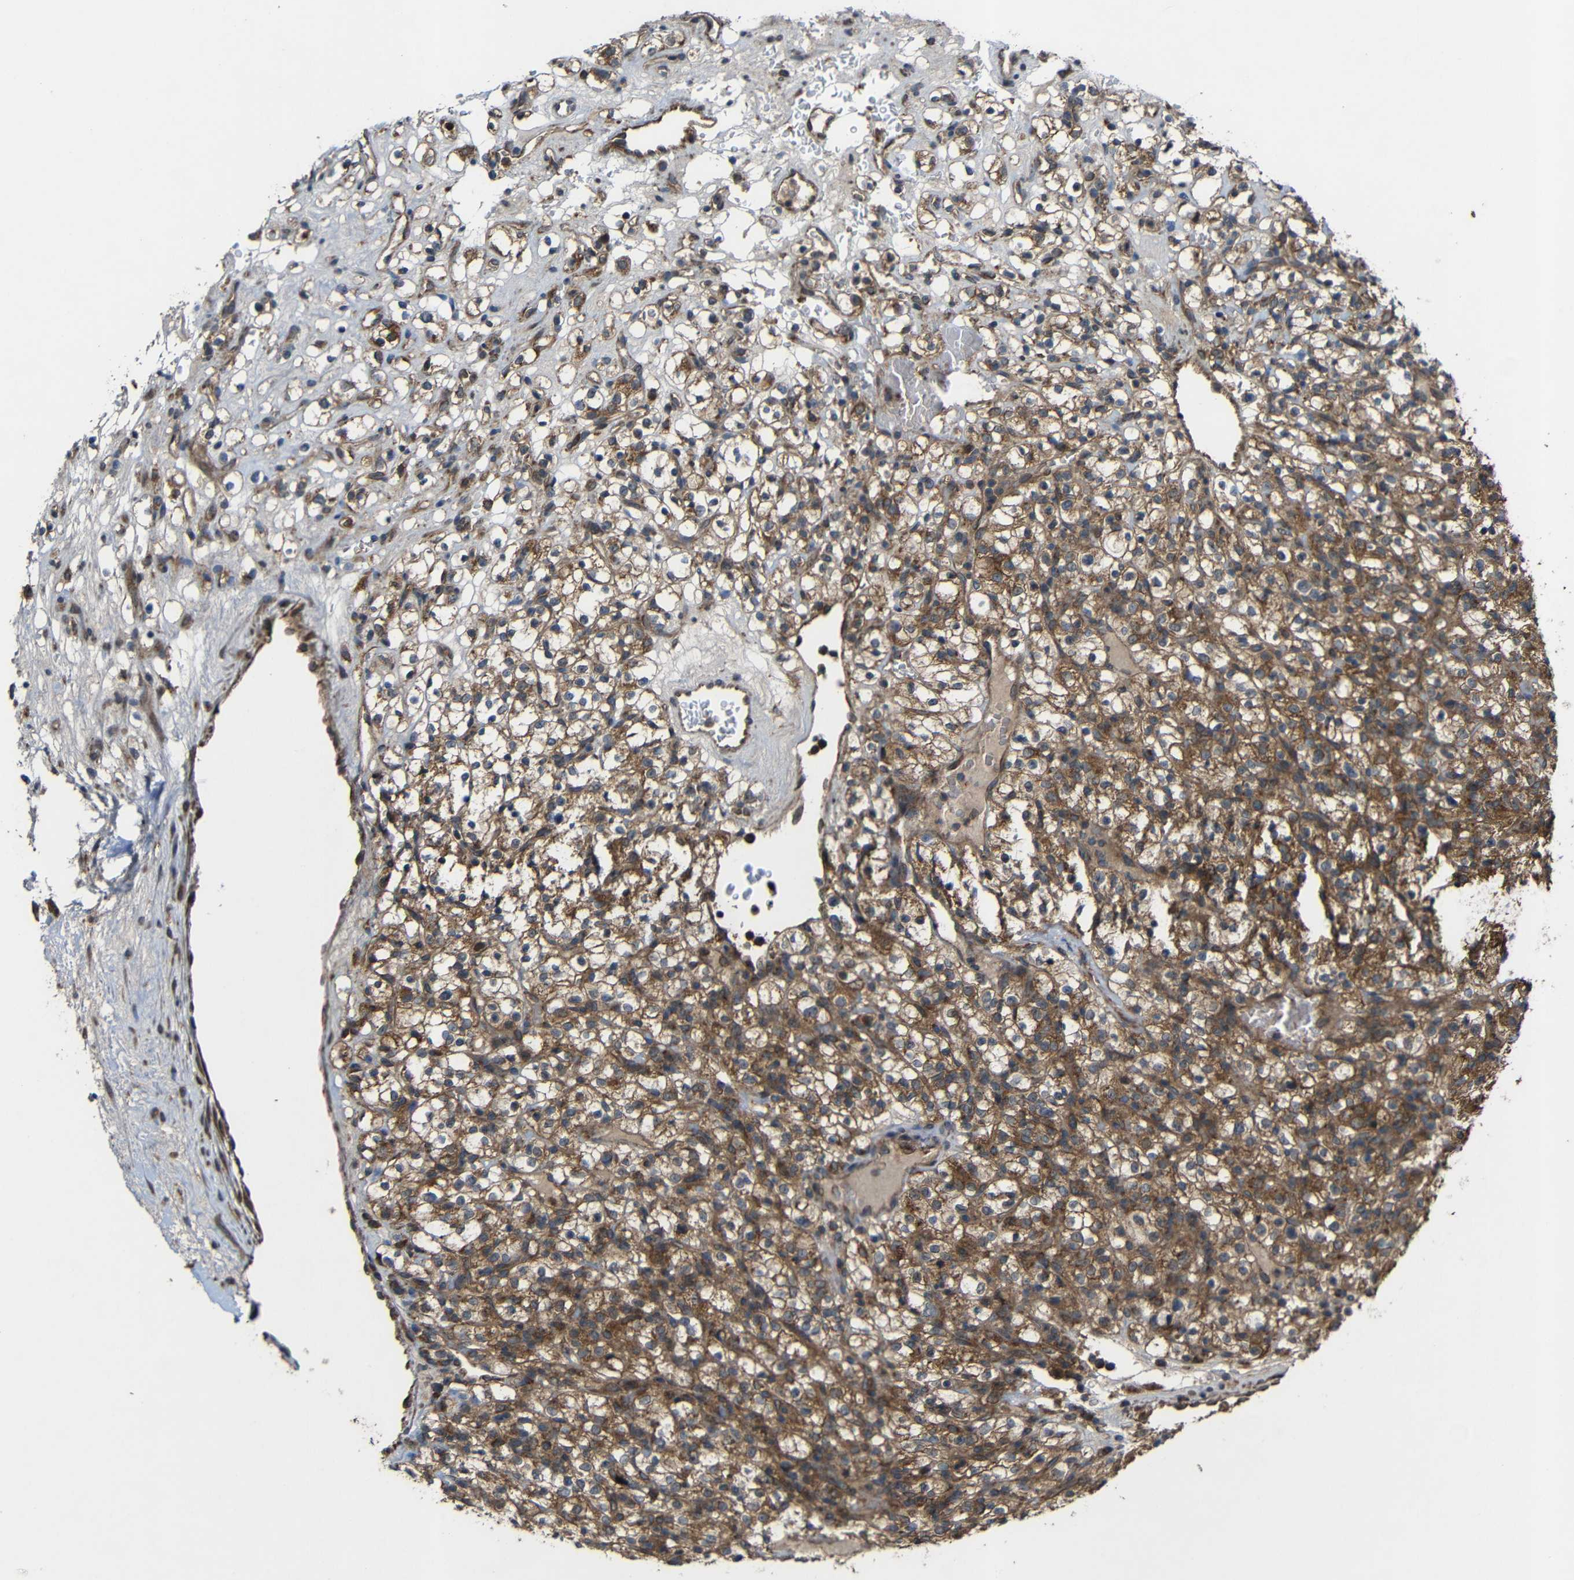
{"staining": {"intensity": "moderate", "quantity": ">75%", "location": "cytoplasmic/membranous"}, "tissue": "renal cancer", "cell_type": "Tumor cells", "image_type": "cancer", "snomed": [{"axis": "morphology", "description": "Normal tissue, NOS"}, {"axis": "morphology", "description": "Adenocarcinoma, NOS"}, {"axis": "topography", "description": "Kidney"}], "caption": "Adenocarcinoma (renal) stained for a protein displays moderate cytoplasmic/membranous positivity in tumor cells. (IHC, brightfield microscopy, high magnification).", "gene": "C1GALT1", "patient": {"sex": "female", "age": 72}}